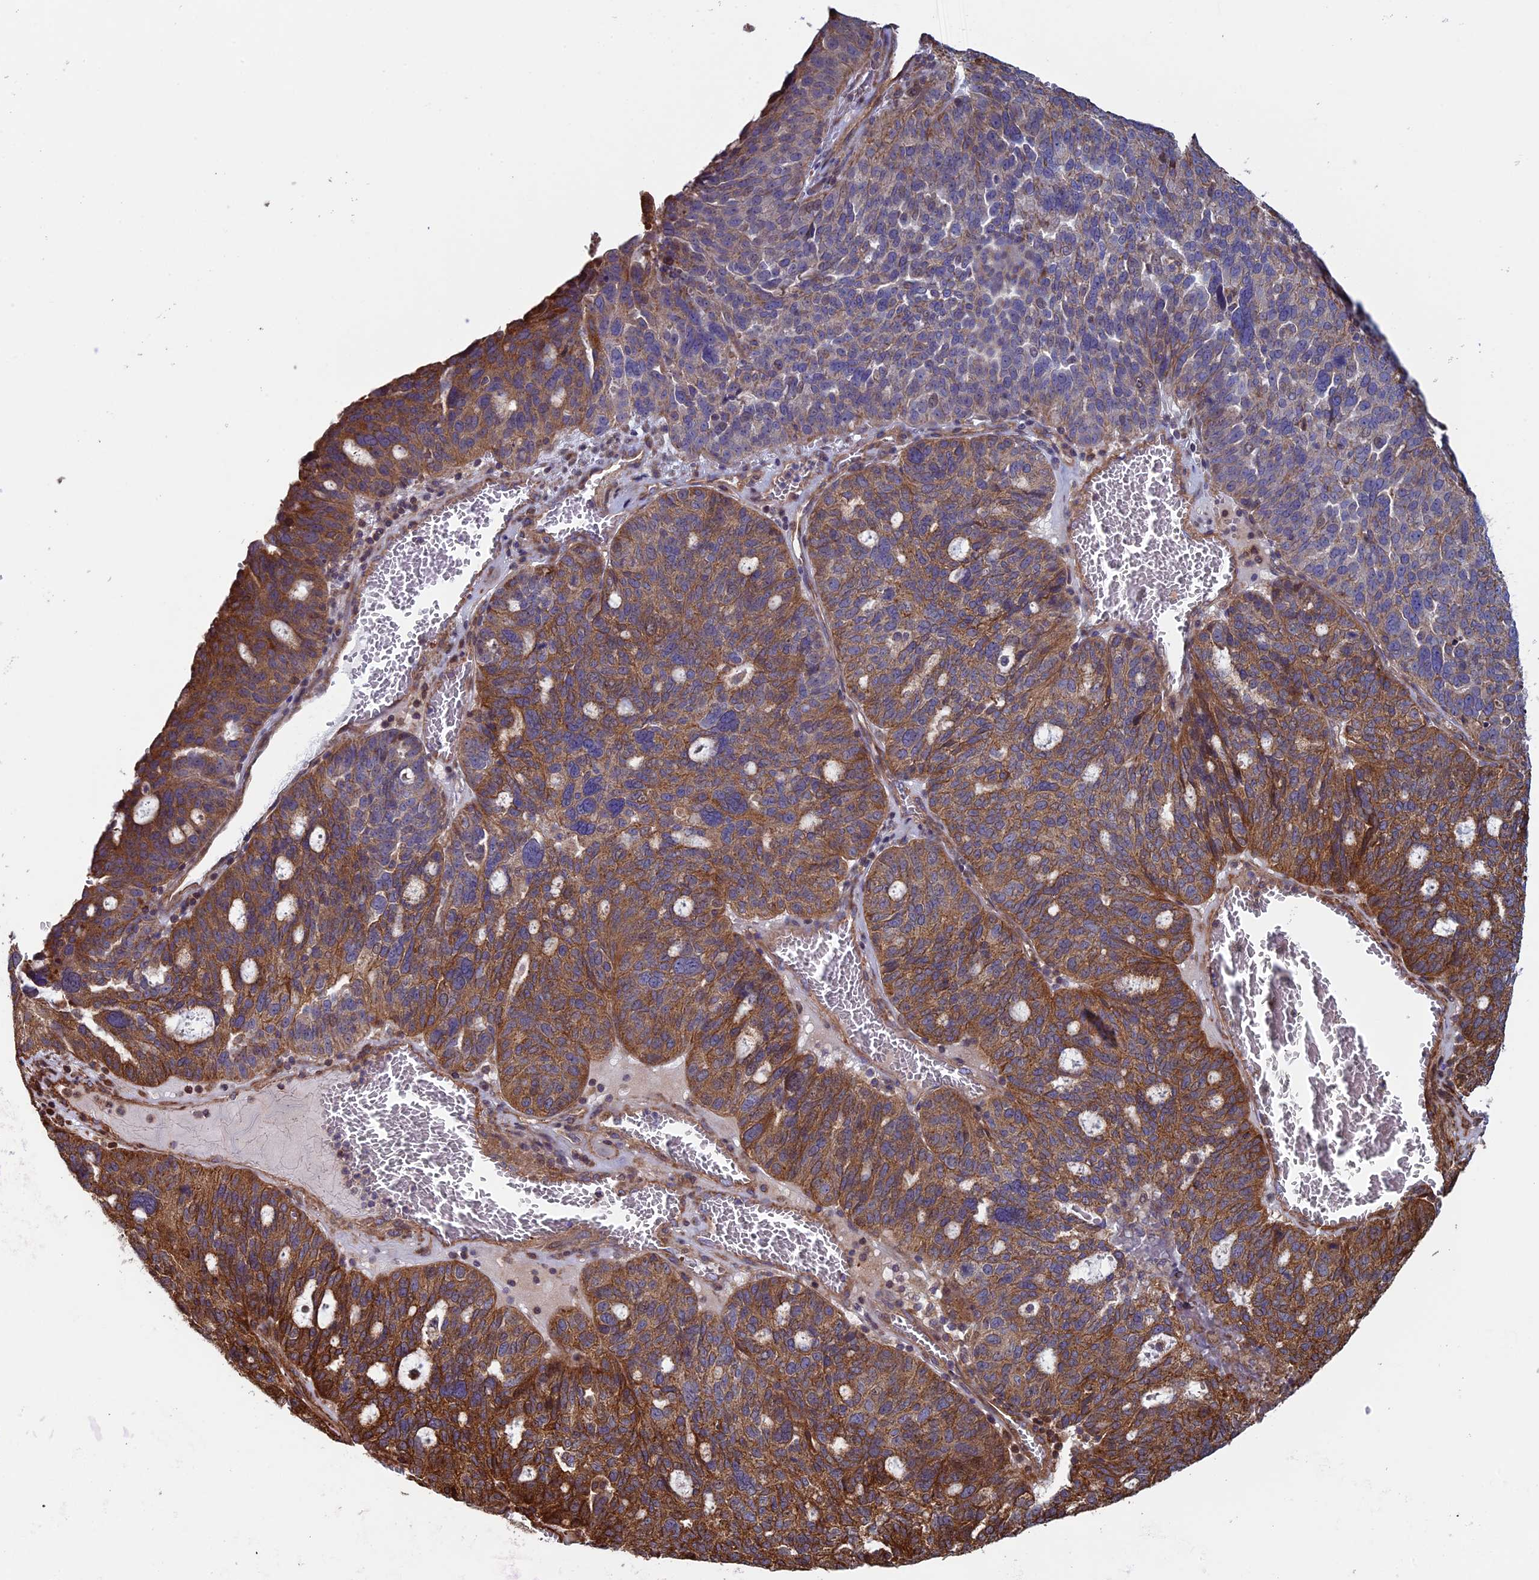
{"staining": {"intensity": "moderate", "quantity": "25%-75%", "location": "cytoplasmic/membranous"}, "tissue": "ovarian cancer", "cell_type": "Tumor cells", "image_type": "cancer", "snomed": [{"axis": "morphology", "description": "Cystadenocarcinoma, serous, NOS"}, {"axis": "topography", "description": "Ovary"}], "caption": "A photomicrograph of human ovarian cancer stained for a protein shows moderate cytoplasmic/membranous brown staining in tumor cells.", "gene": "CCDC8", "patient": {"sex": "female", "age": 59}}